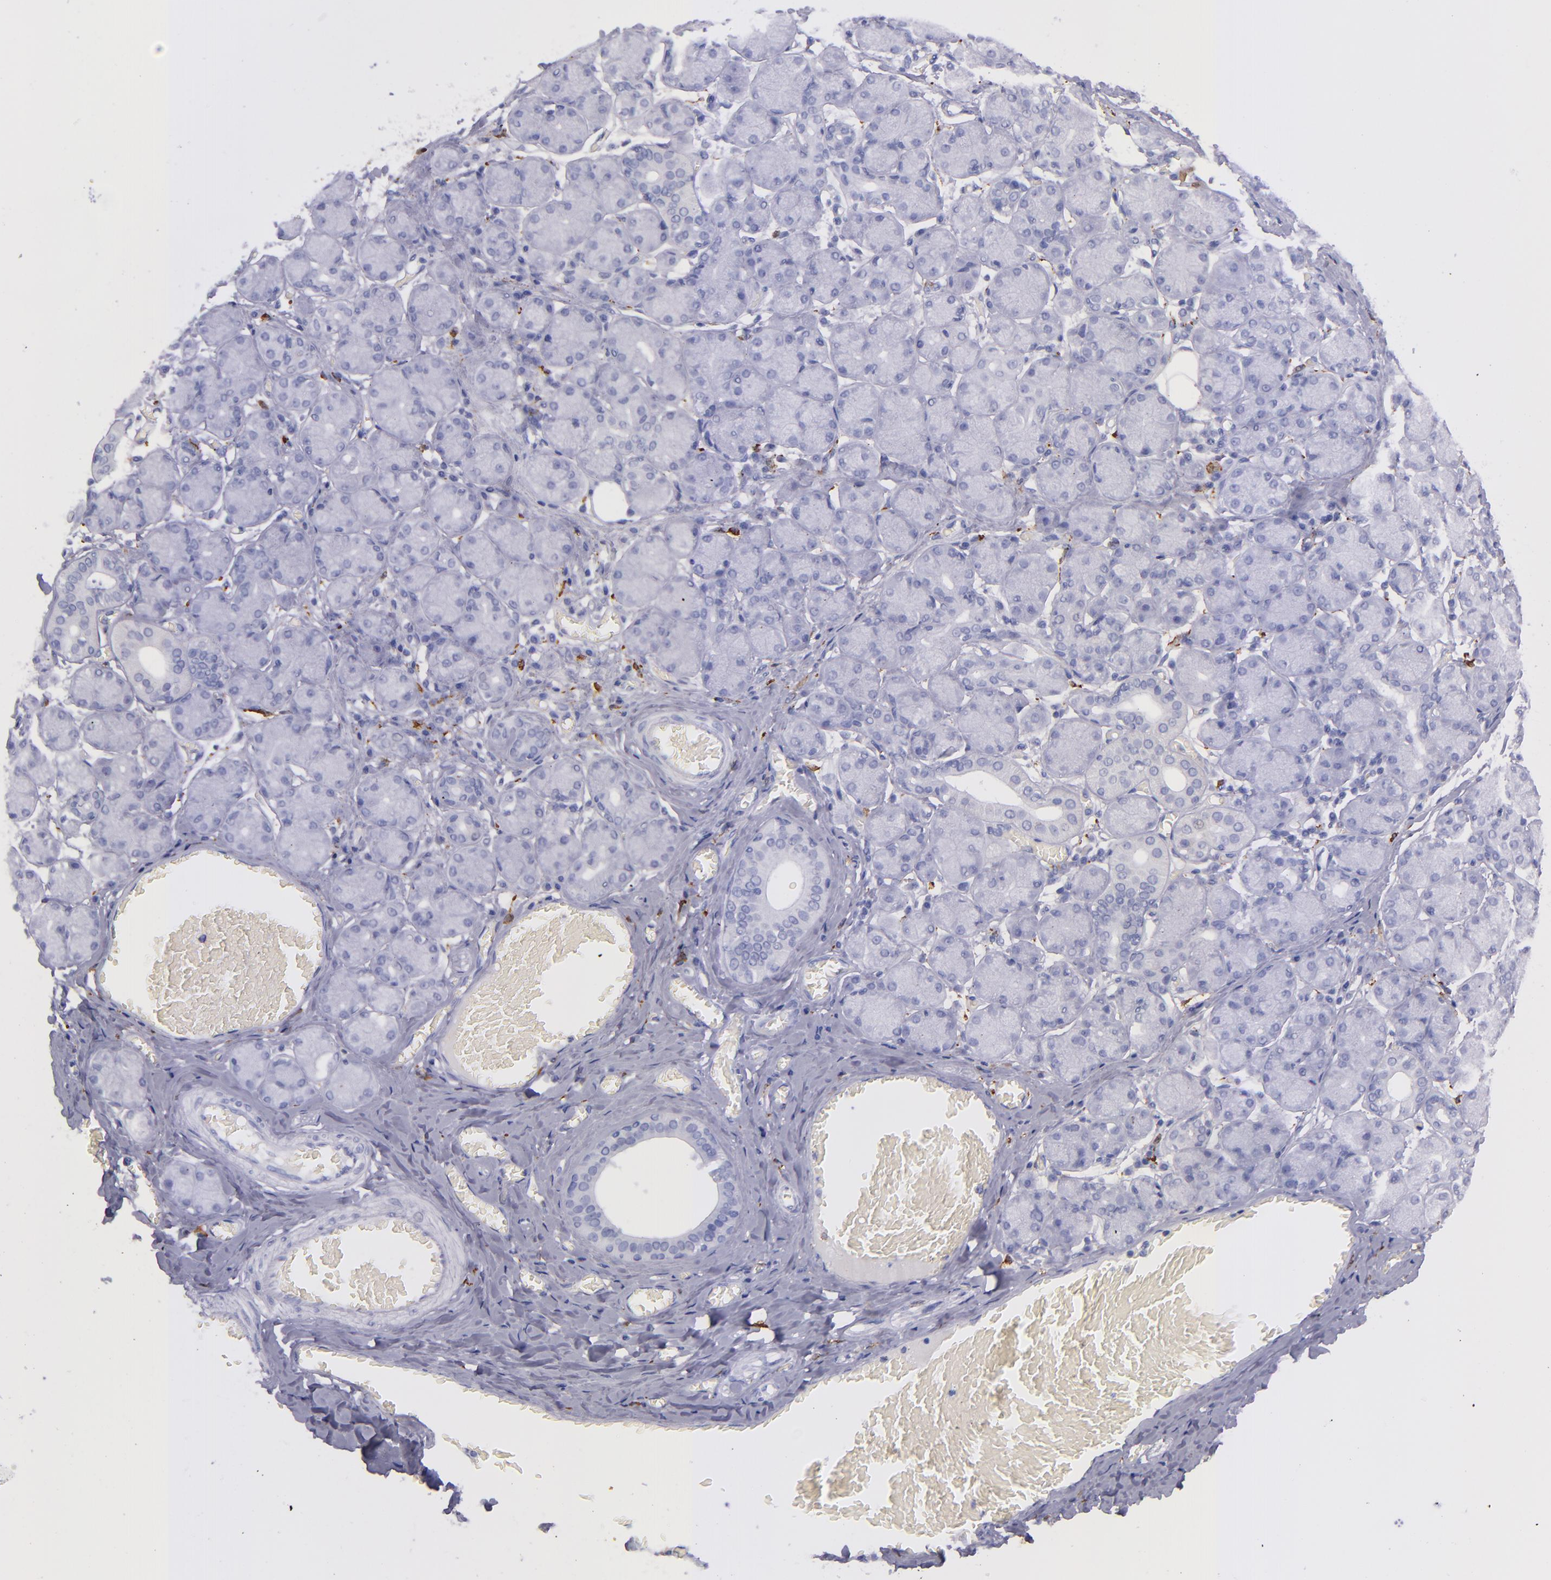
{"staining": {"intensity": "negative", "quantity": "none", "location": "none"}, "tissue": "salivary gland", "cell_type": "Glandular cells", "image_type": "normal", "snomed": [{"axis": "morphology", "description": "Normal tissue, NOS"}, {"axis": "topography", "description": "Salivary gland"}], "caption": "Micrograph shows no protein positivity in glandular cells of benign salivary gland.", "gene": "CD163", "patient": {"sex": "female", "age": 24}}